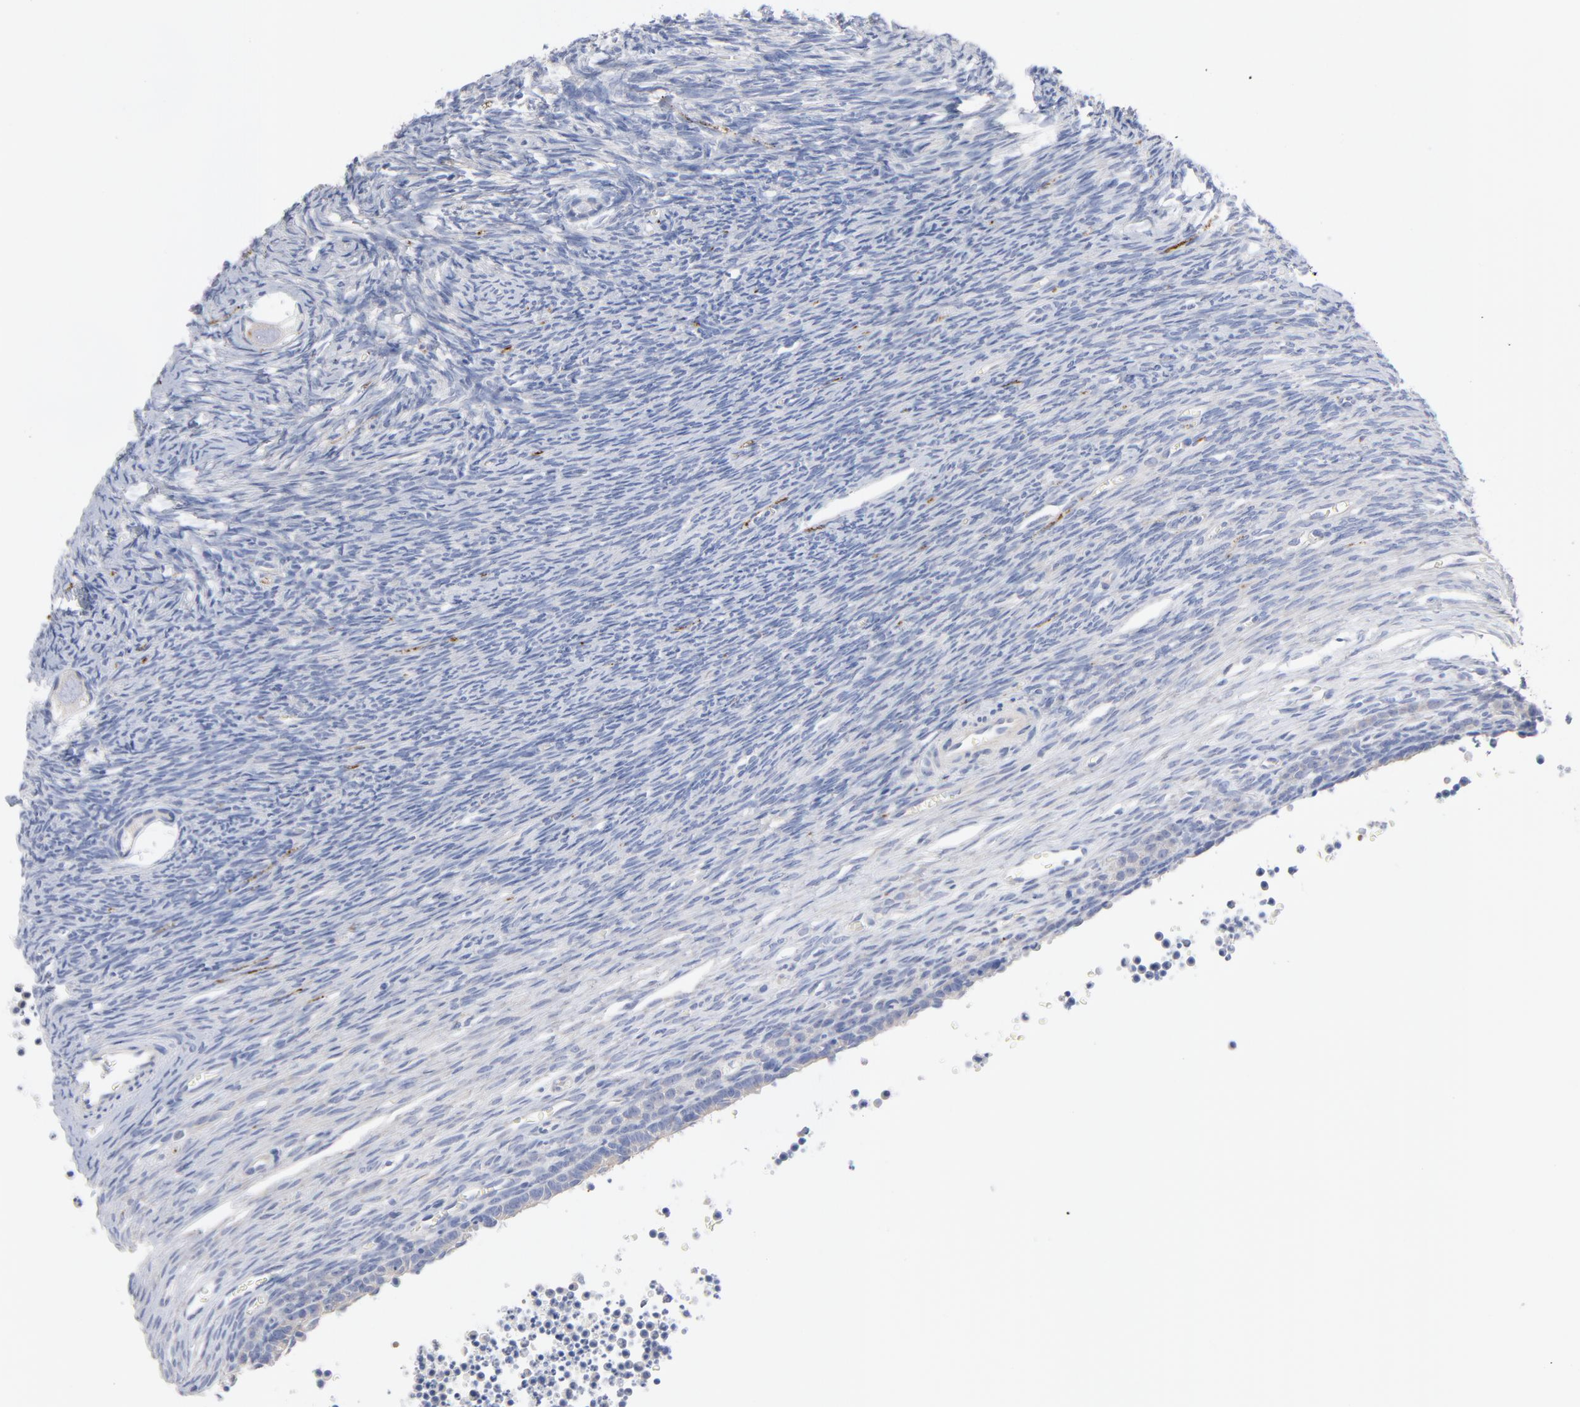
{"staining": {"intensity": "negative", "quantity": "none", "location": "none"}, "tissue": "ovary", "cell_type": "Follicle cells", "image_type": "normal", "snomed": [{"axis": "morphology", "description": "Normal tissue, NOS"}, {"axis": "topography", "description": "Ovary"}], "caption": "Ovary stained for a protein using IHC demonstrates no expression follicle cells.", "gene": "CPE", "patient": {"sex": "female", "age": 27}}